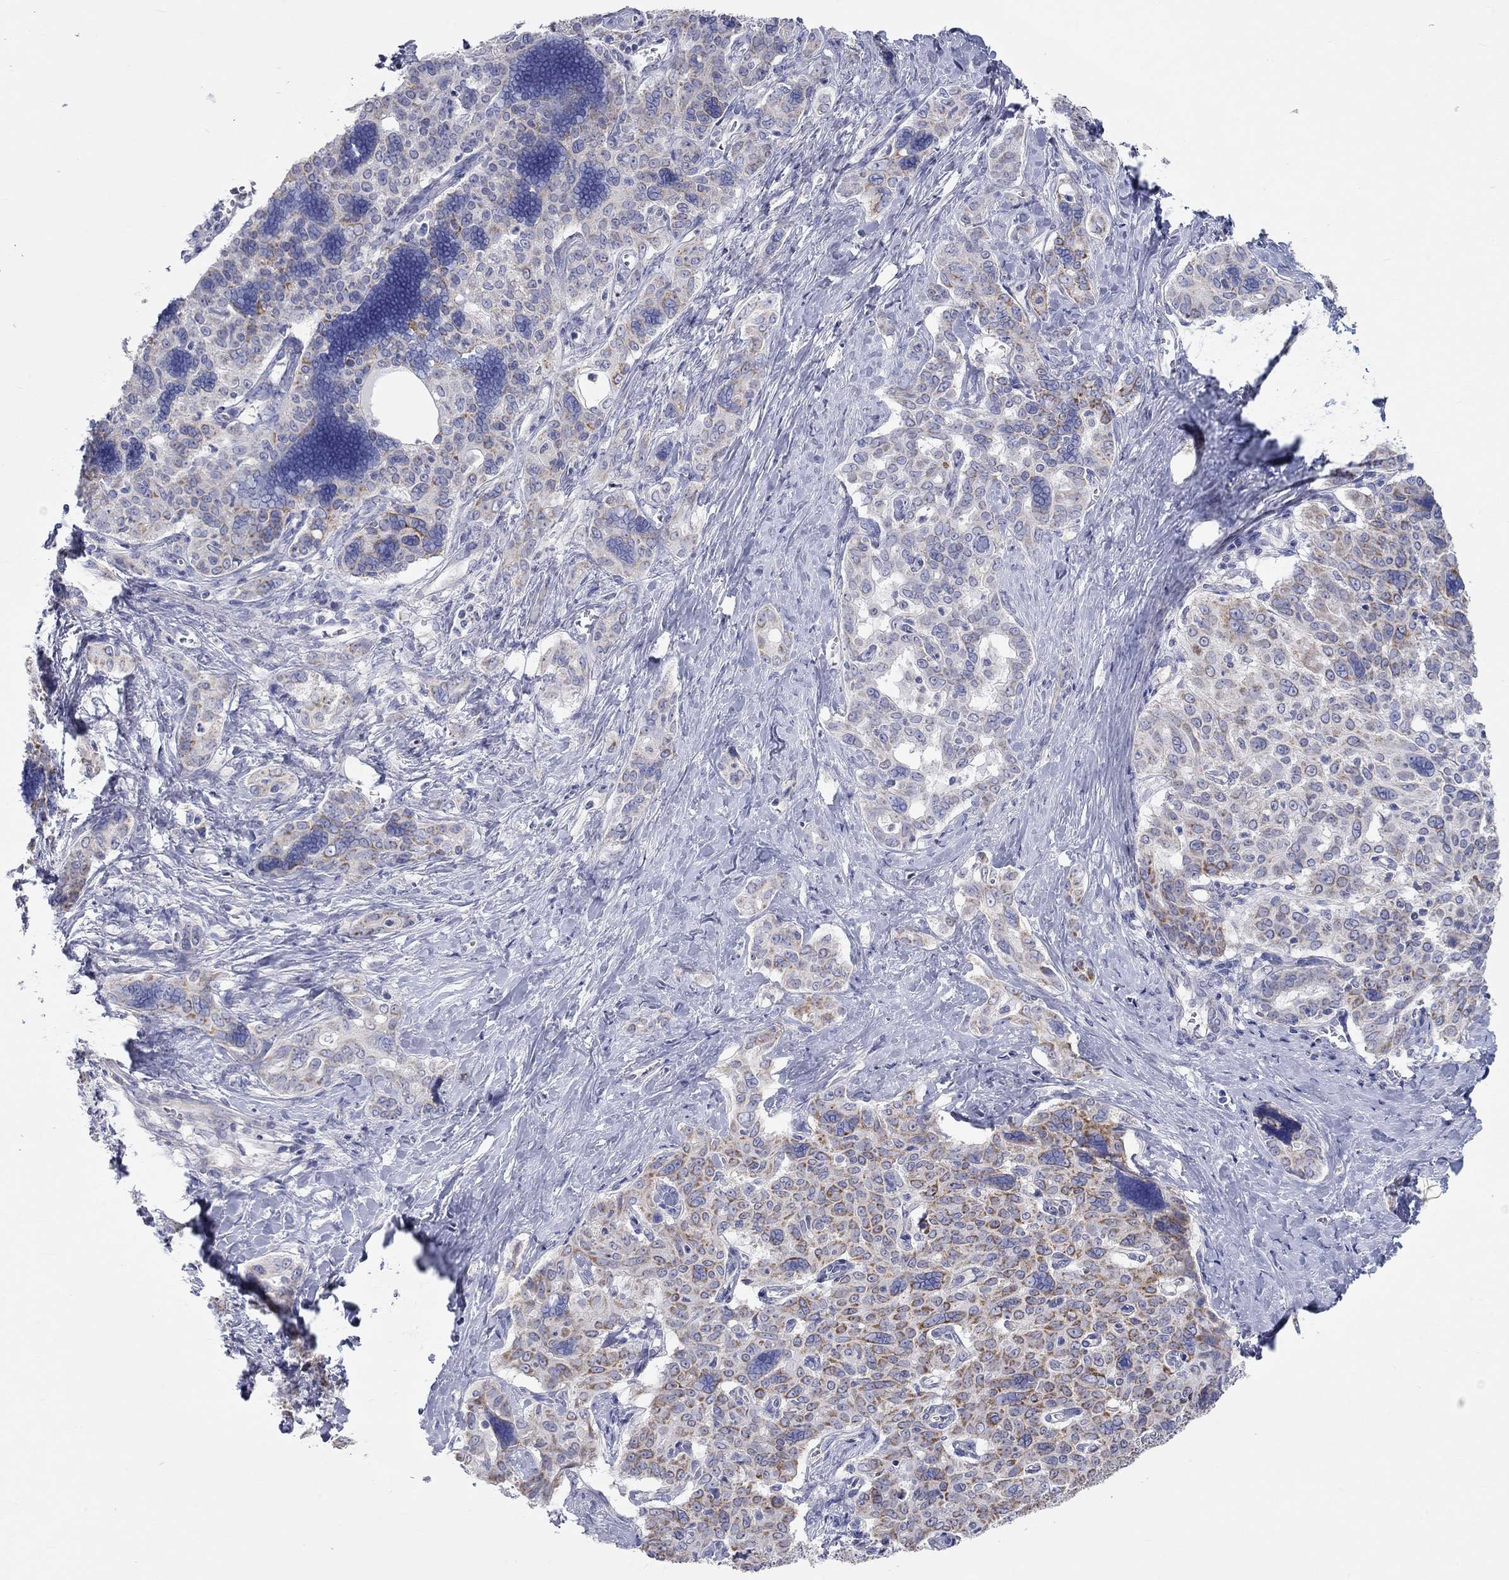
{"staining": {"intensity": "moderate", "quantity": "25%-75%", "location": "cytoplasmic/membranous"}, "tissue": "liver cancer", "cell_type": "Tumor cells", "image_type": "cancer", "snomed": [{"axis": "morphology", "description": "Cholangiocarcinoma"}, {"axis": "topography", "description": "Liver"}], "caption": "An immunohistochemistry histopathology image of tumor tissue is shown. Protein staining in brown shows moderate cytoplasmic/membranous positivity in liver cholangiocarcinoma within tumor cells.", "gene": "RCAN1", "patient": {"sex": "female", "age": 47}}